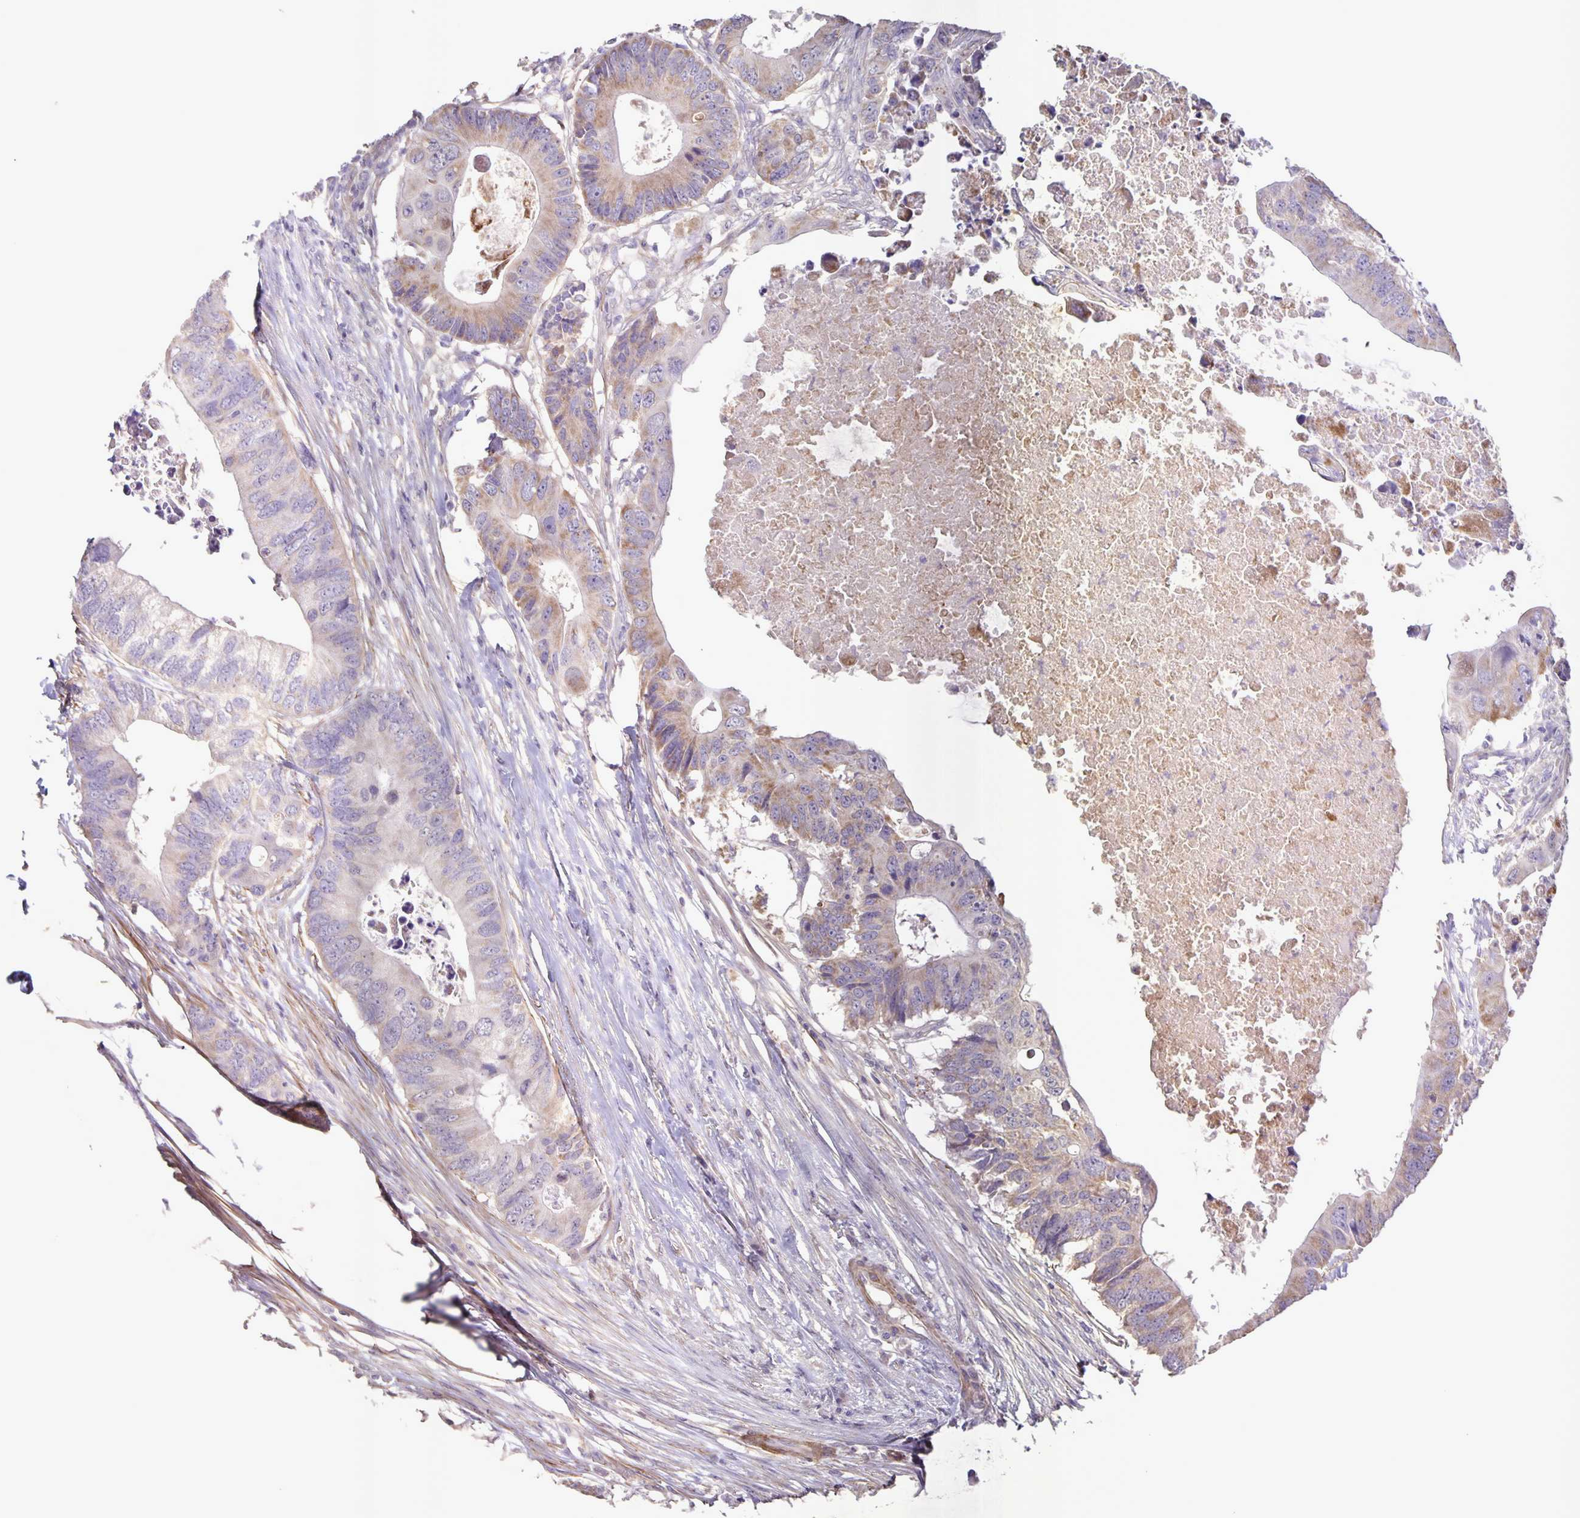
{"staining": {"intensity": "weak", "quantity": "25%-75%", "location": "cytoplasmic/membranous"}, "tissue": "colorectal cancer", "cell_type": "Tumor cells", "image_type": "cancer", "snomed": [{"axis": "morphology", "description": "Adenocarcinoma, NOS"}, {"axis": "topography", "description": "Colon"}], "caption": "The histopathology image shows immunohistochemical staining of colorectal adenocarcinoma. There is weak cytoplasmic/membranous expression is present in approximately 25%-75% of tumor cells. The staining was performed using DAB, with brown indicating positive protein expression. Nuclei are stained blue with hematoxylin.", "gene": "SRCIN1", "patient": {"sex": "male", "age": 71}}